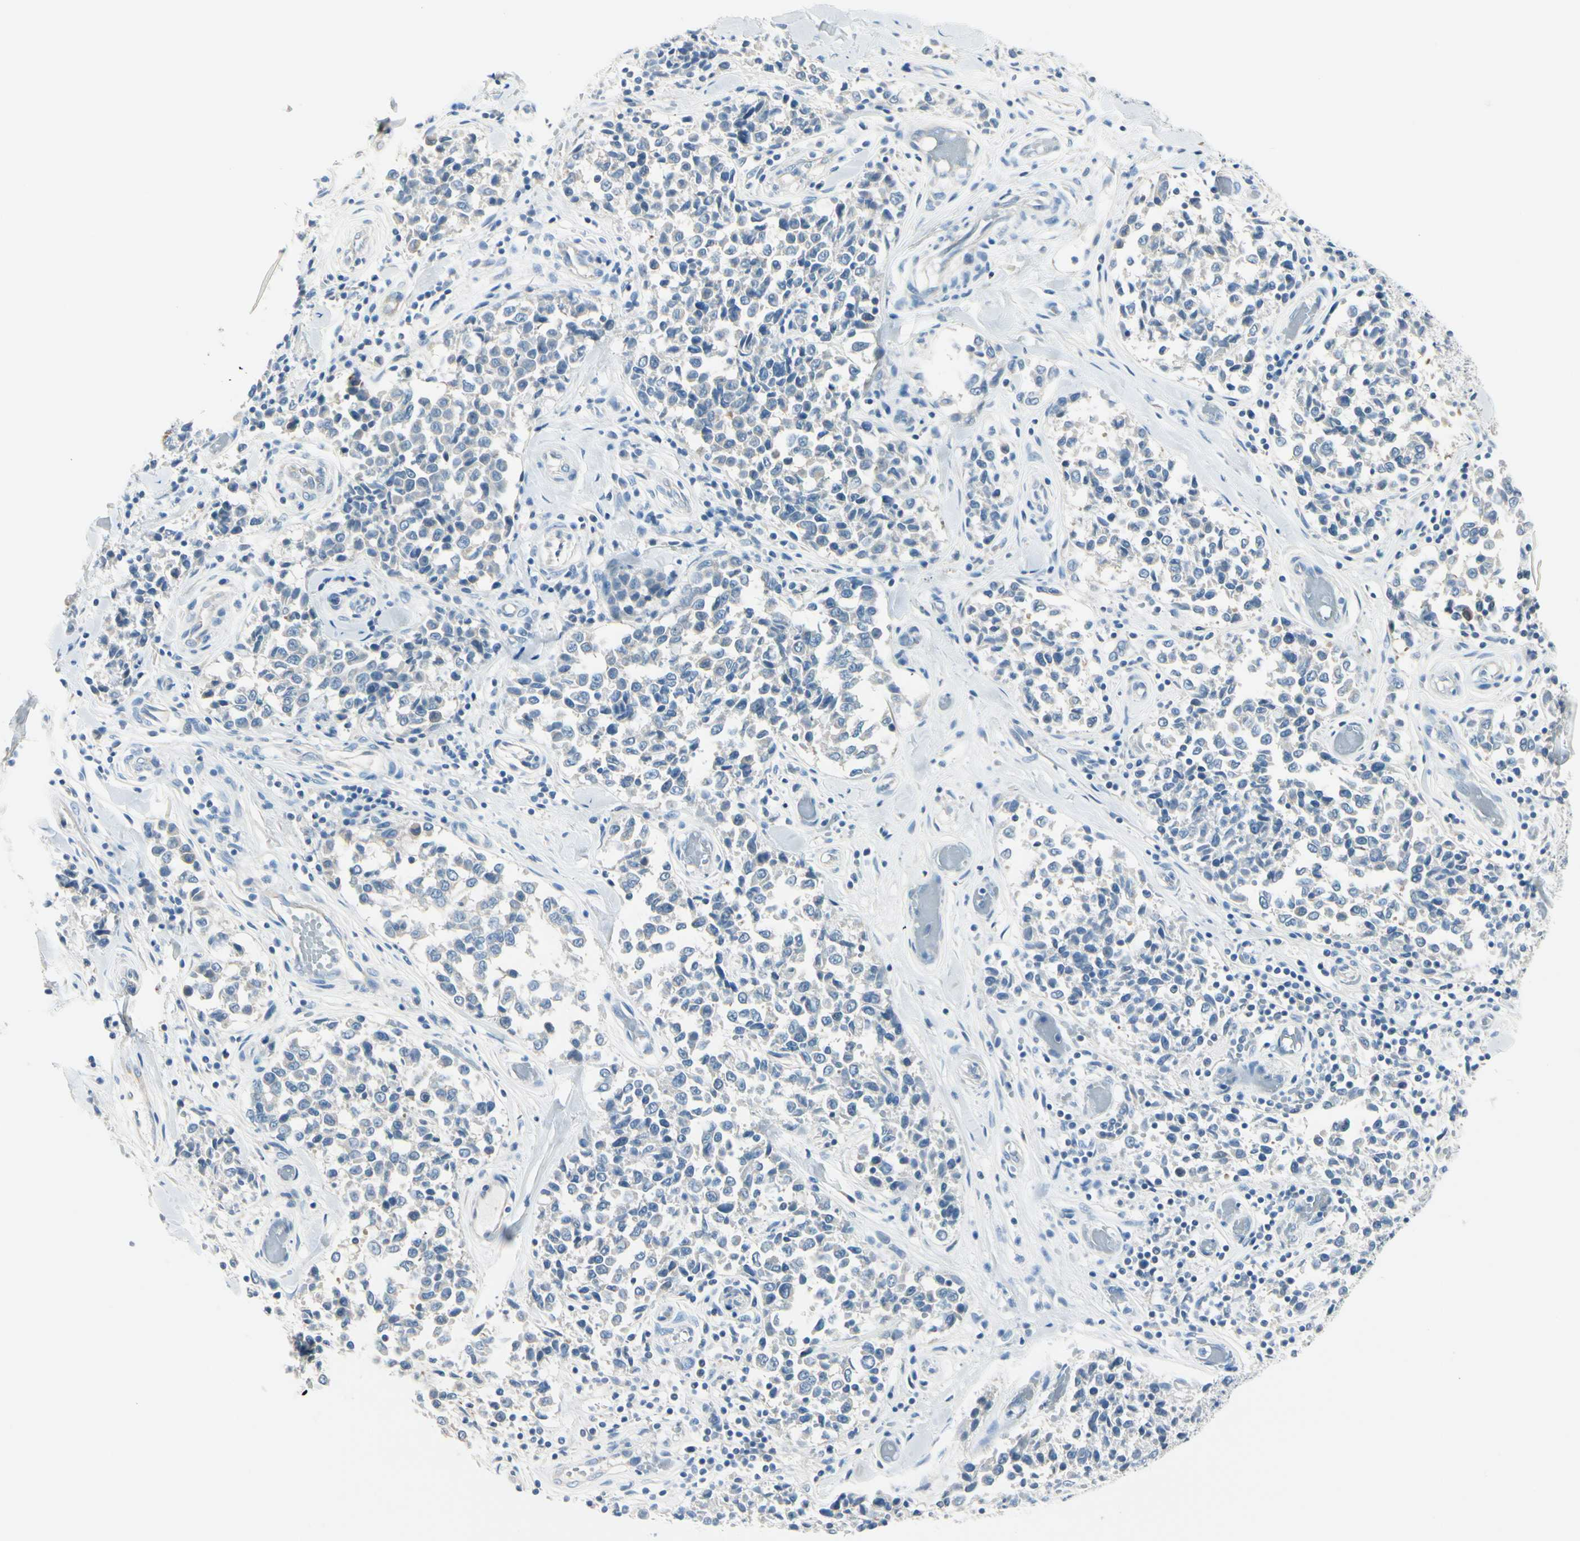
{"staining": {"intensity": "negative", "quantity": "none", "location": "none"}, "tissue": "melanoma", "cell_type": "Tumor cells", "image_type": "cancer", "snomed": [{"axis": "morphology", "description": "Malignant melanoma, NOS"}, {"axis": "topography", "description": "Skin"}], "caption": "IHC photomicrograph of human melanoma stained for a protein (brown), which displays no positivity in tumor cells. (Stains: DAB immunohistochemistry with hematoxylin counter stain, Microscopy: brightfield microscopy at high magnification).", "gene": "PEBP1", "patient": {"sex": "female", "age": 64}}